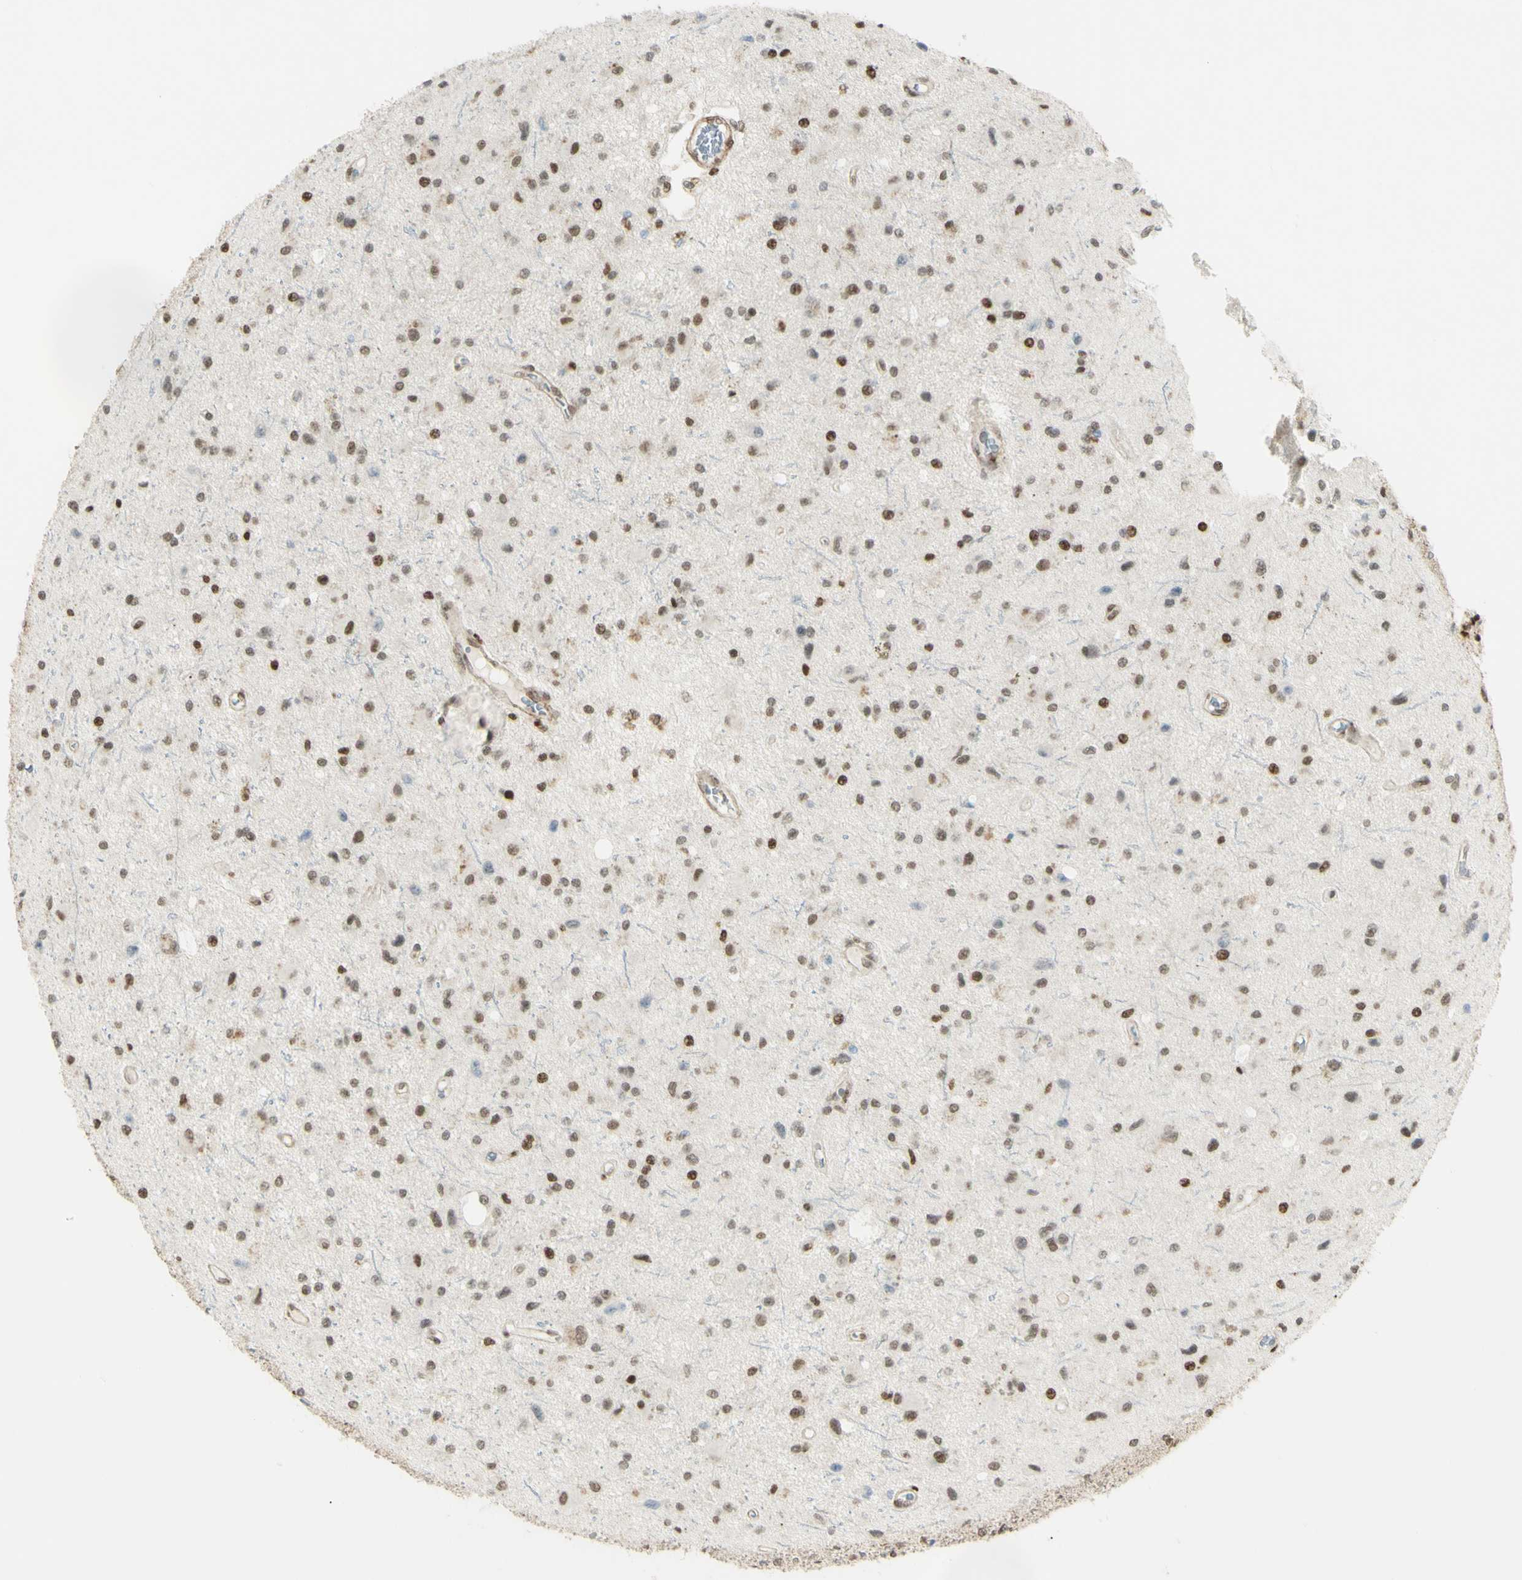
{"staining": {"intensity": "strong", "quantity": ">75%", "location": "nuclear"}, "tissue": "glioma", "cell_type": "Tumor cells", "image_type": "cancer", "snomed": [{"axis": "morphology", "description": "Glioma, malignant, Low grade"}, {"axis": "topography", "description": "Brain"}], "caption": "Strong nuclear protein staining is present in approximately >75% of tumor cells in glioma. (IHC, brightfield microscopy, high magnification).", "gene": "ZMYM6", "patient": {"sex": "male", "age": 58}}